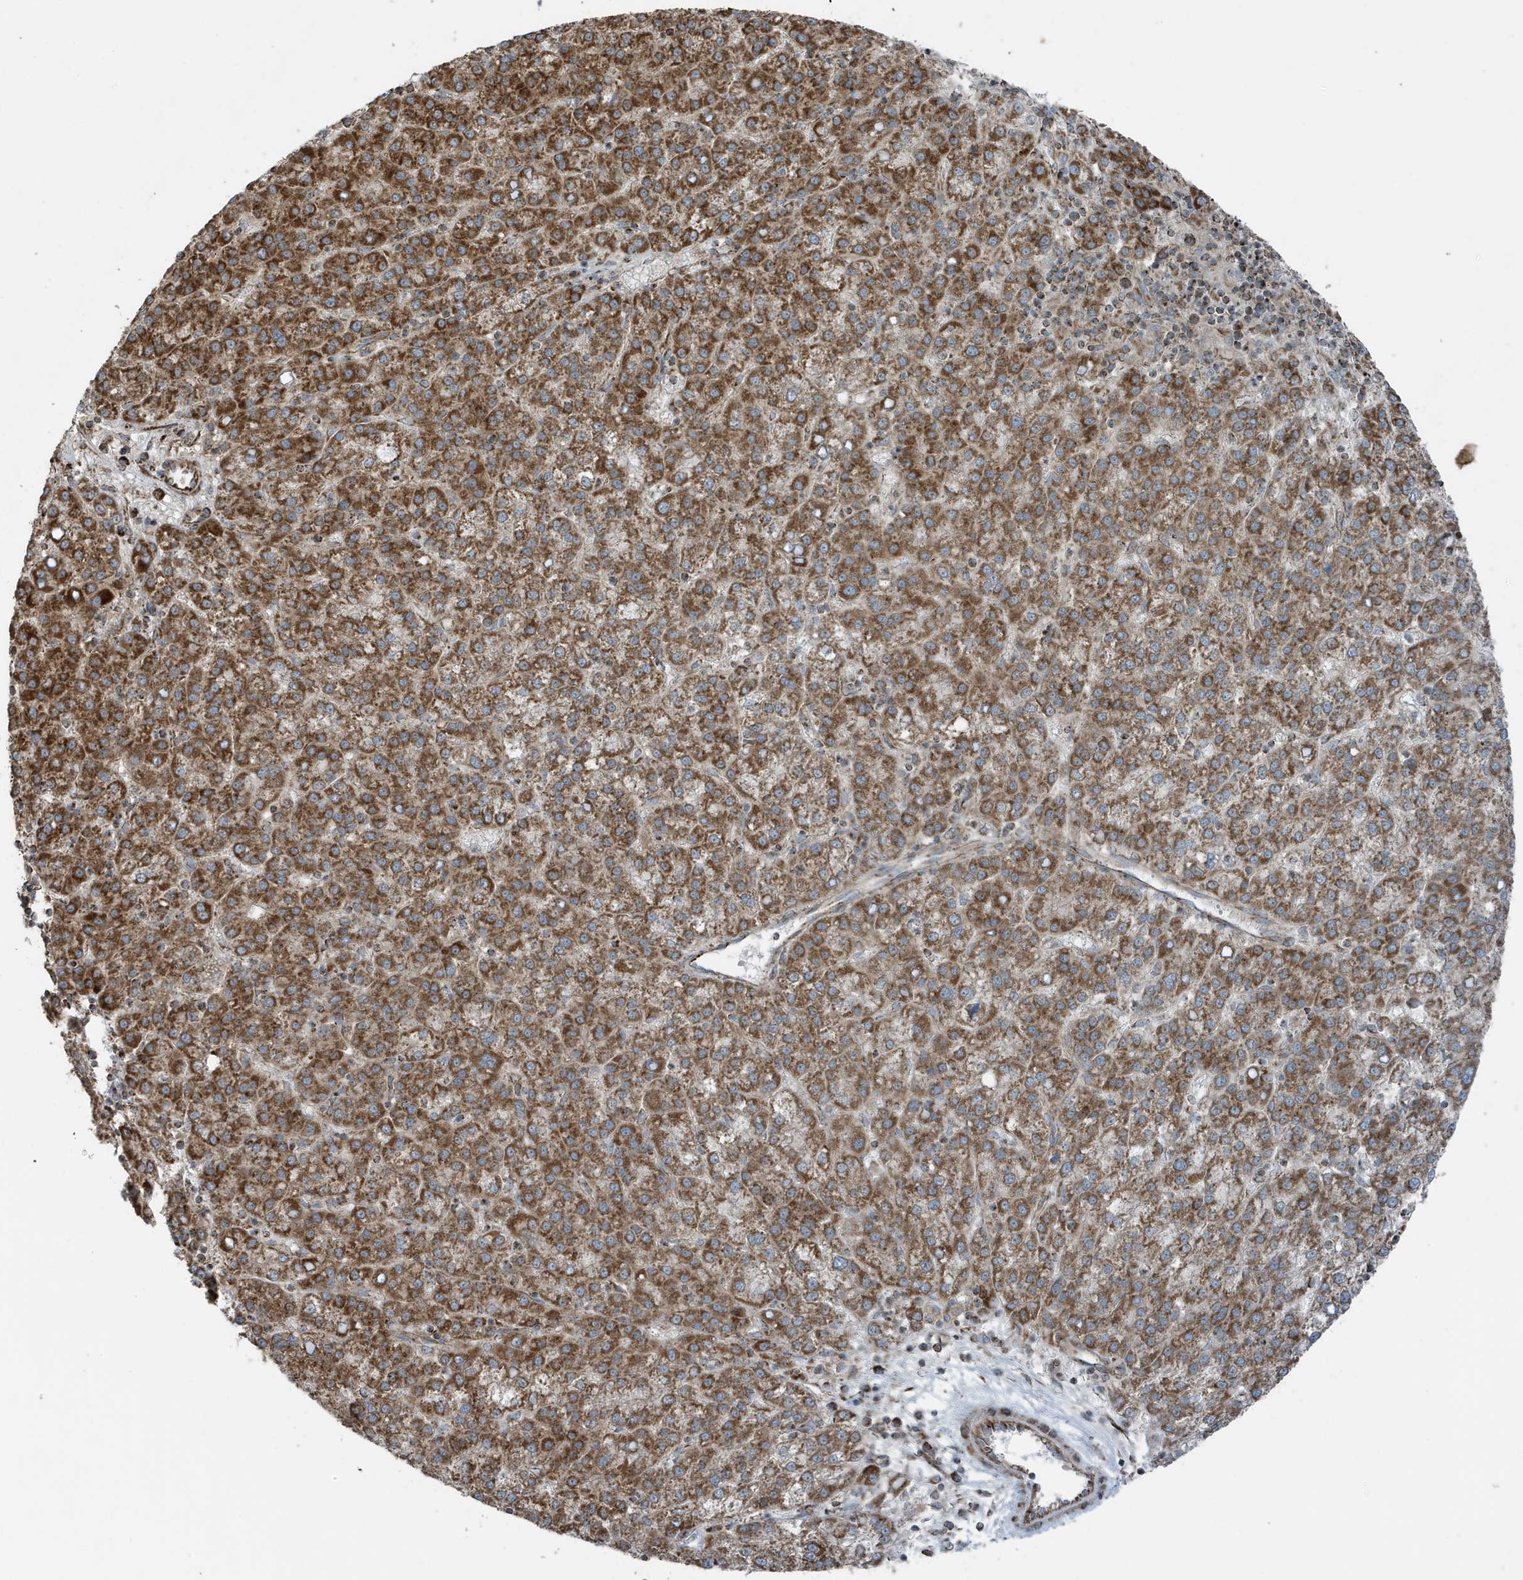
{"staining": {"intensity": "moderate", "quantity": ">75%", "location": "cytoplasmic/membranous"}, "tissue": "liver cancer", "cell_type": "Tumor cells", "image_type": "cancer", "snomed": [{"axis": "morphology", "description": "Carcinoma, Hepatocellular, NOS"}, {"axis": "topography", "description": "Liver"}], "caption": "DAB (3,3'-diaminobenzidine) immunohistochemical staining of liver hepatocellular carcinoma demonstrates moderate cytoplasmic/membranous protein expression in about >75% of tumor cells.", "gene": "GOLGA4", "patient": {"sex": "female", "age": 58}}